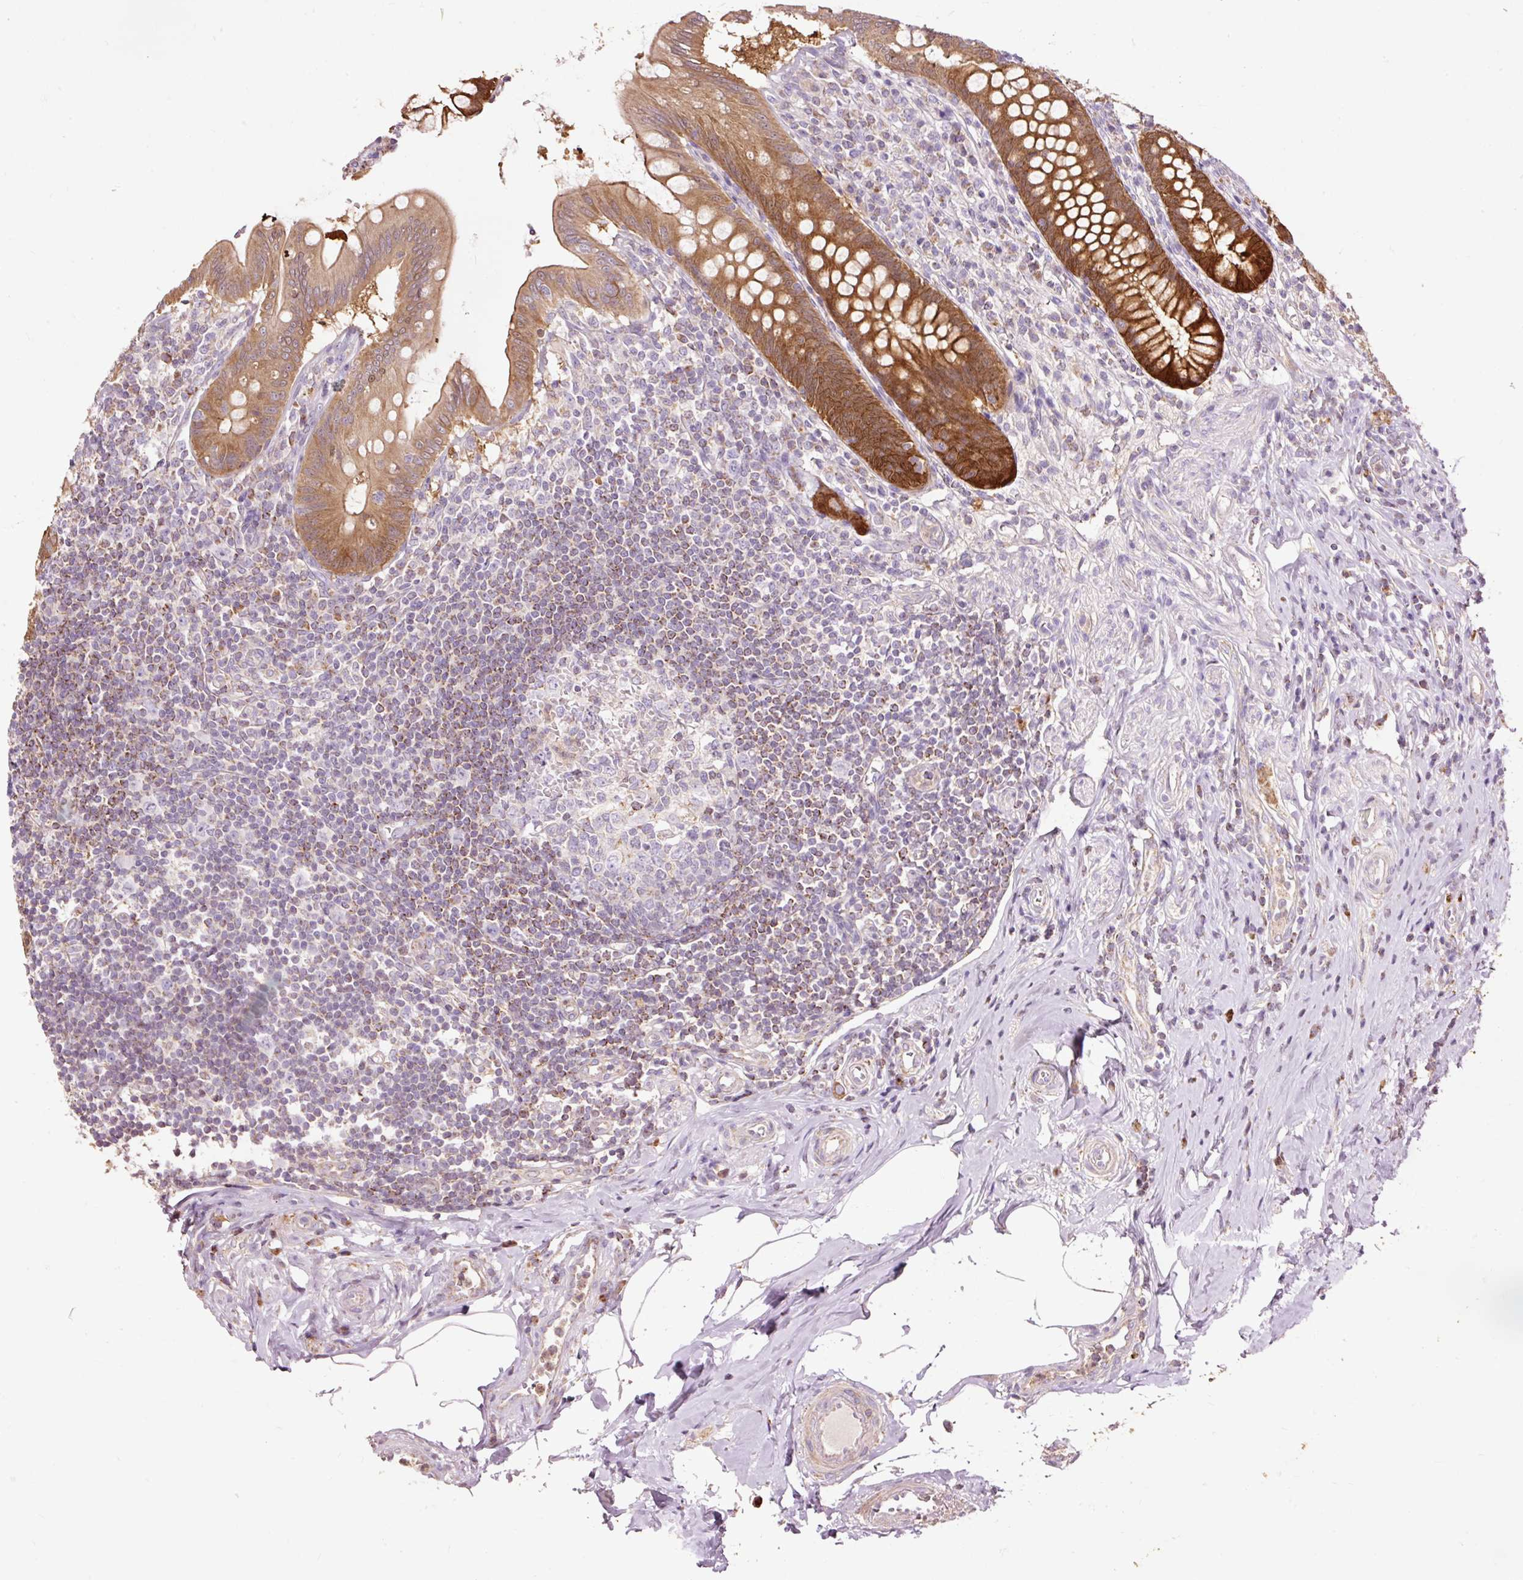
{"staining": {"intensity": "strong", "quantity": ">75%", "location": "cytoplasmic/membranous"}, "tissue": "appendix", "cell_type": "Glandular cells", "image_type": "normal", "snomed": [{"axis": "morphology", "description": "Normal tissue, NOS"}, {"axis": "topography", "description": "Appendix"}], "caption": "Protein analysis of benign appendix demonstrates strong cytoplasmic/membranous positivity in approximately >75% of glandular cells.", "gene": "PRDX5", "patient": {"sex": "female", "age": 51}}